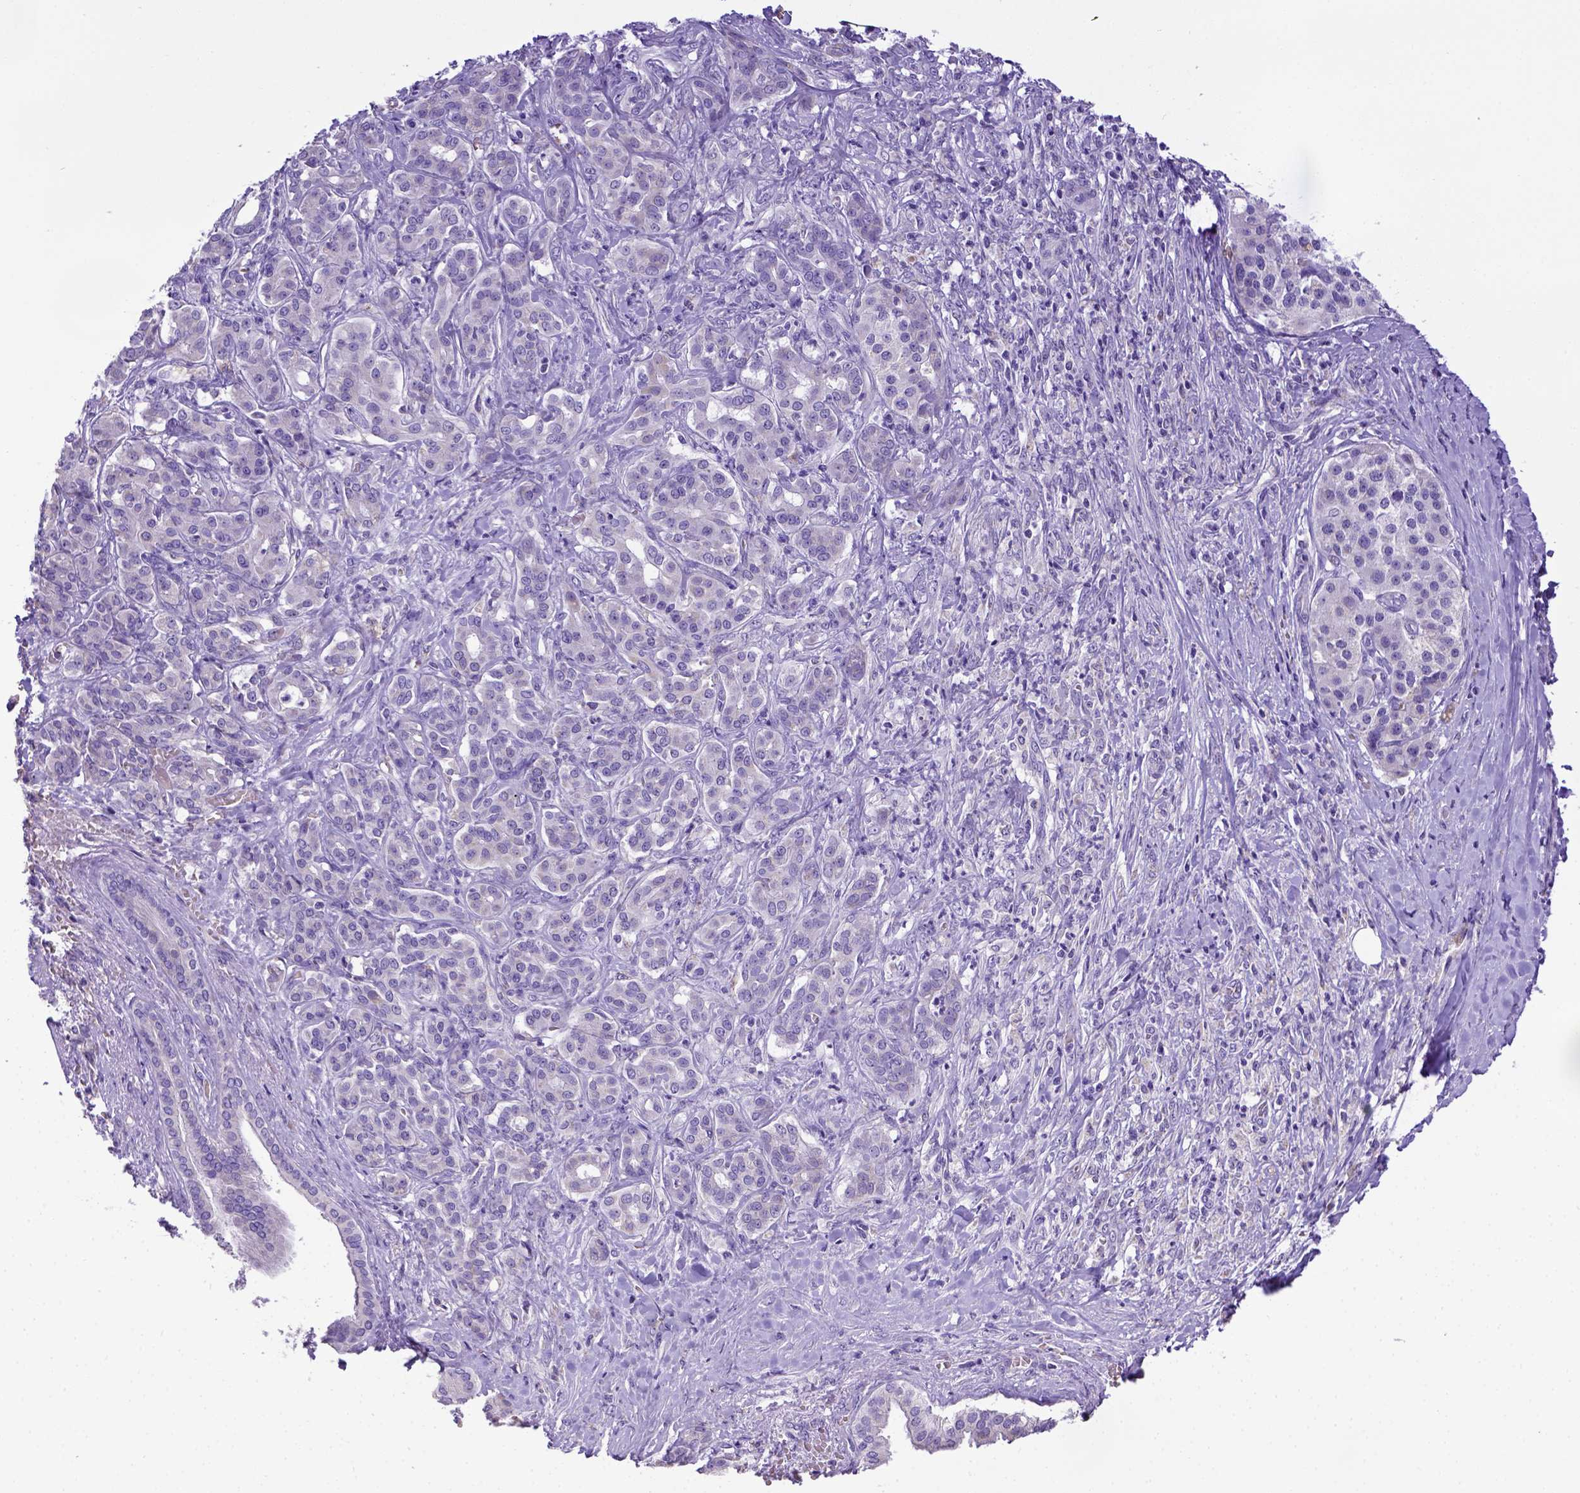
{"staining": {"intensity": "negative", "quantity": "none", "location": "none"}, "tissue": "pancreatic cancer", "cell_type": "Tumor cells", "image_type": "cancer", "snomed": [{"axis": "morphology", "description": "Normal tissue, NOS"}, {"axis": "morphology", "description": "Inflammation, NOS"}, {"axis": "morphology", "description": "Adenocarcinoma, NOS"}, {"axis": "topography", "description": "Pancreas"}], "caption": "Immunohistochemistry (IHC) of pancreatic cancer (adenocarcinoma) displays no expression in tumor cells.", "gene": "SPEF1", "patient": {"sex": "male", "age": 57}}